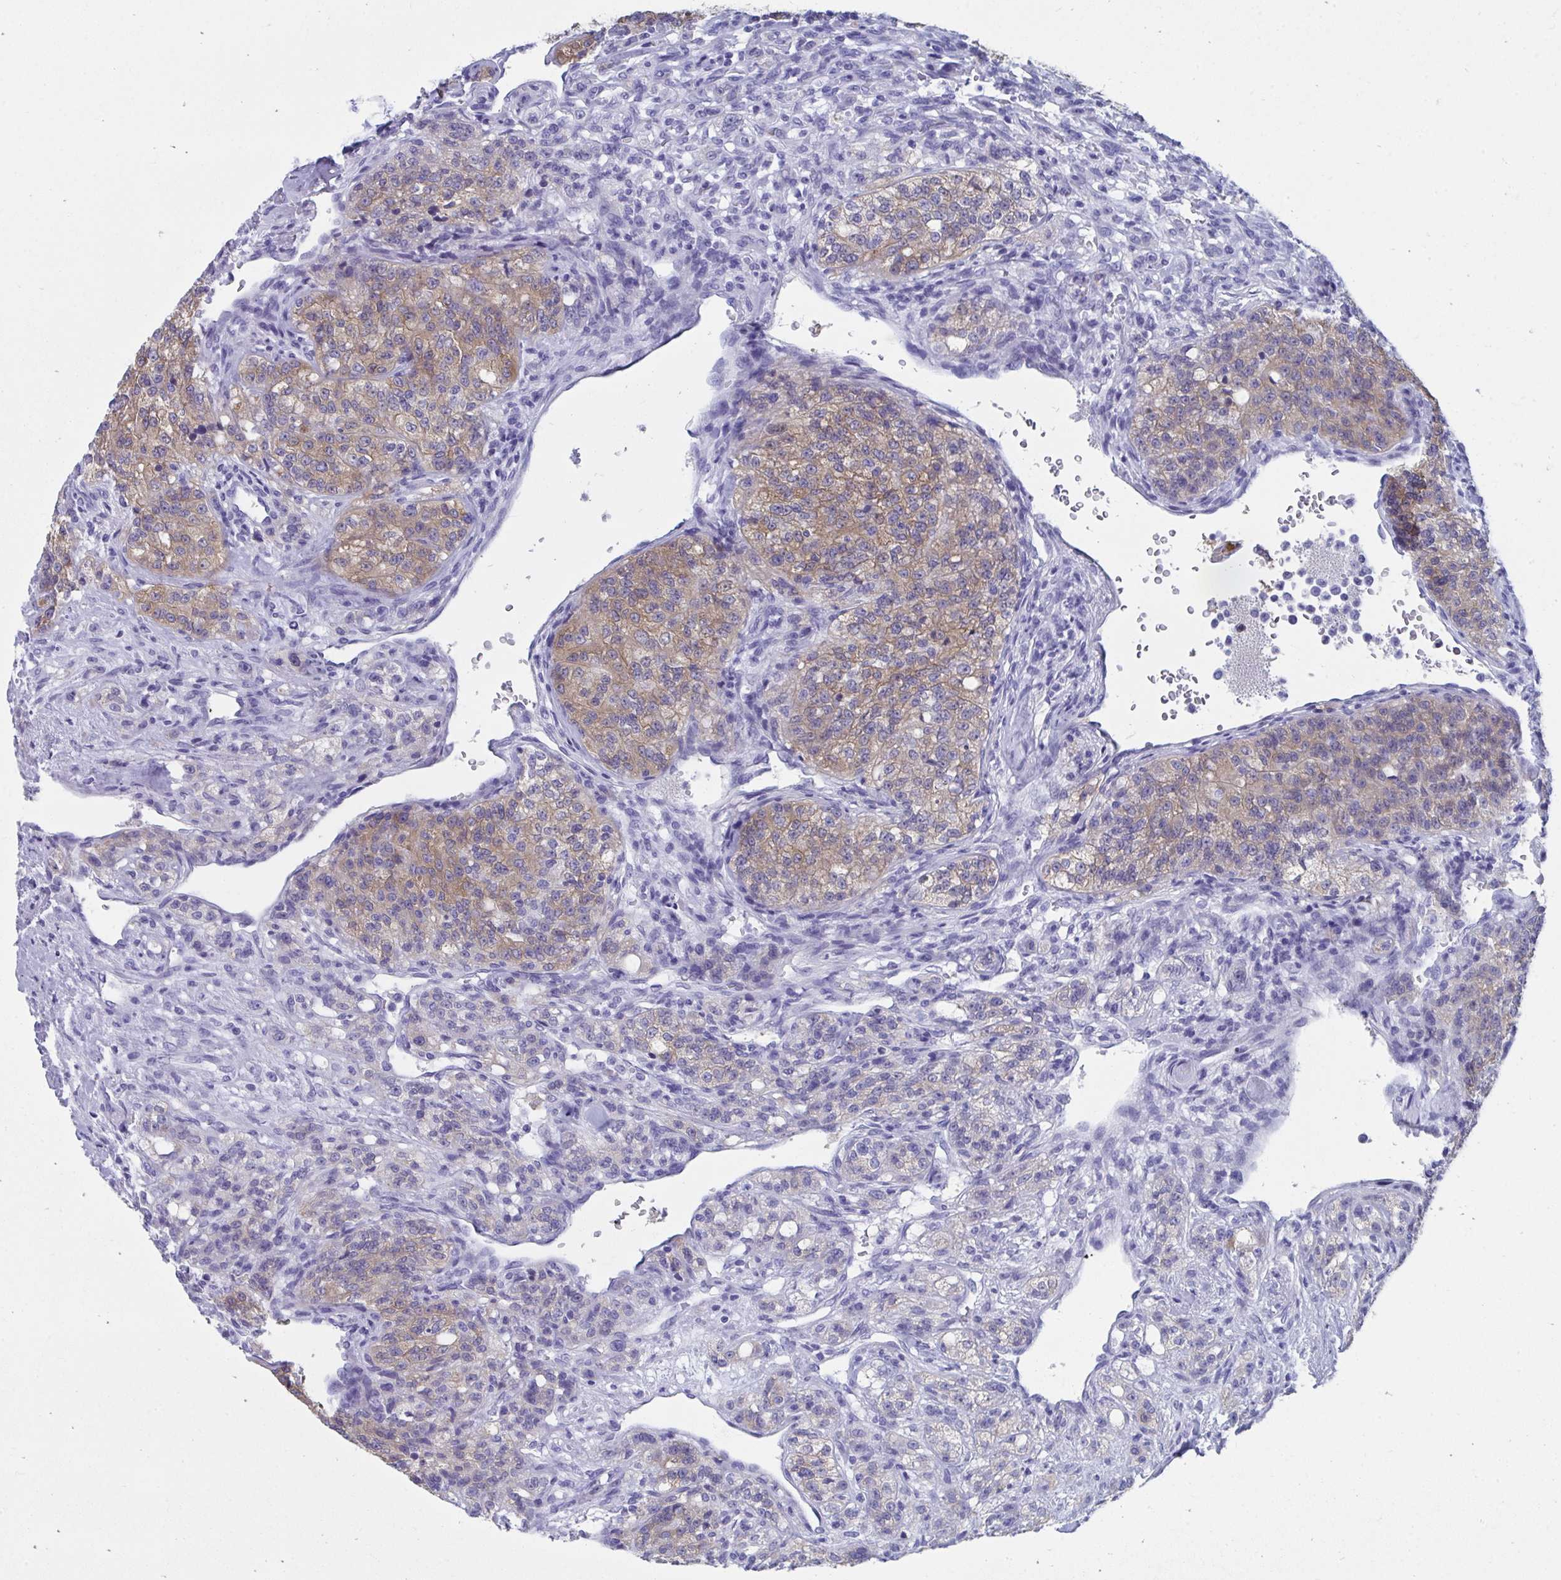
{"staining": {"intensity": "moderate", "quantity": "25%-75%", "location": "cytoplasmic/membranous"}, "tissue": "renal cancer", "cell_type": "Tumor cells", "image_type": "cancer", "snomed": [{"axis": "morphology", "description": "Adenocarcinoma, NOS"}, {"axis": "topography", "description": "Kidney"}], "caption": "IHC (DAB) staining of renal cancer (adenocarcinoma) demonstrates moderate cytoplasmic/membranous protein expression in approximately 25%-75% of tumor cells.", "gene": "HGD", "patient": {"sex": "female", "age": 63}}